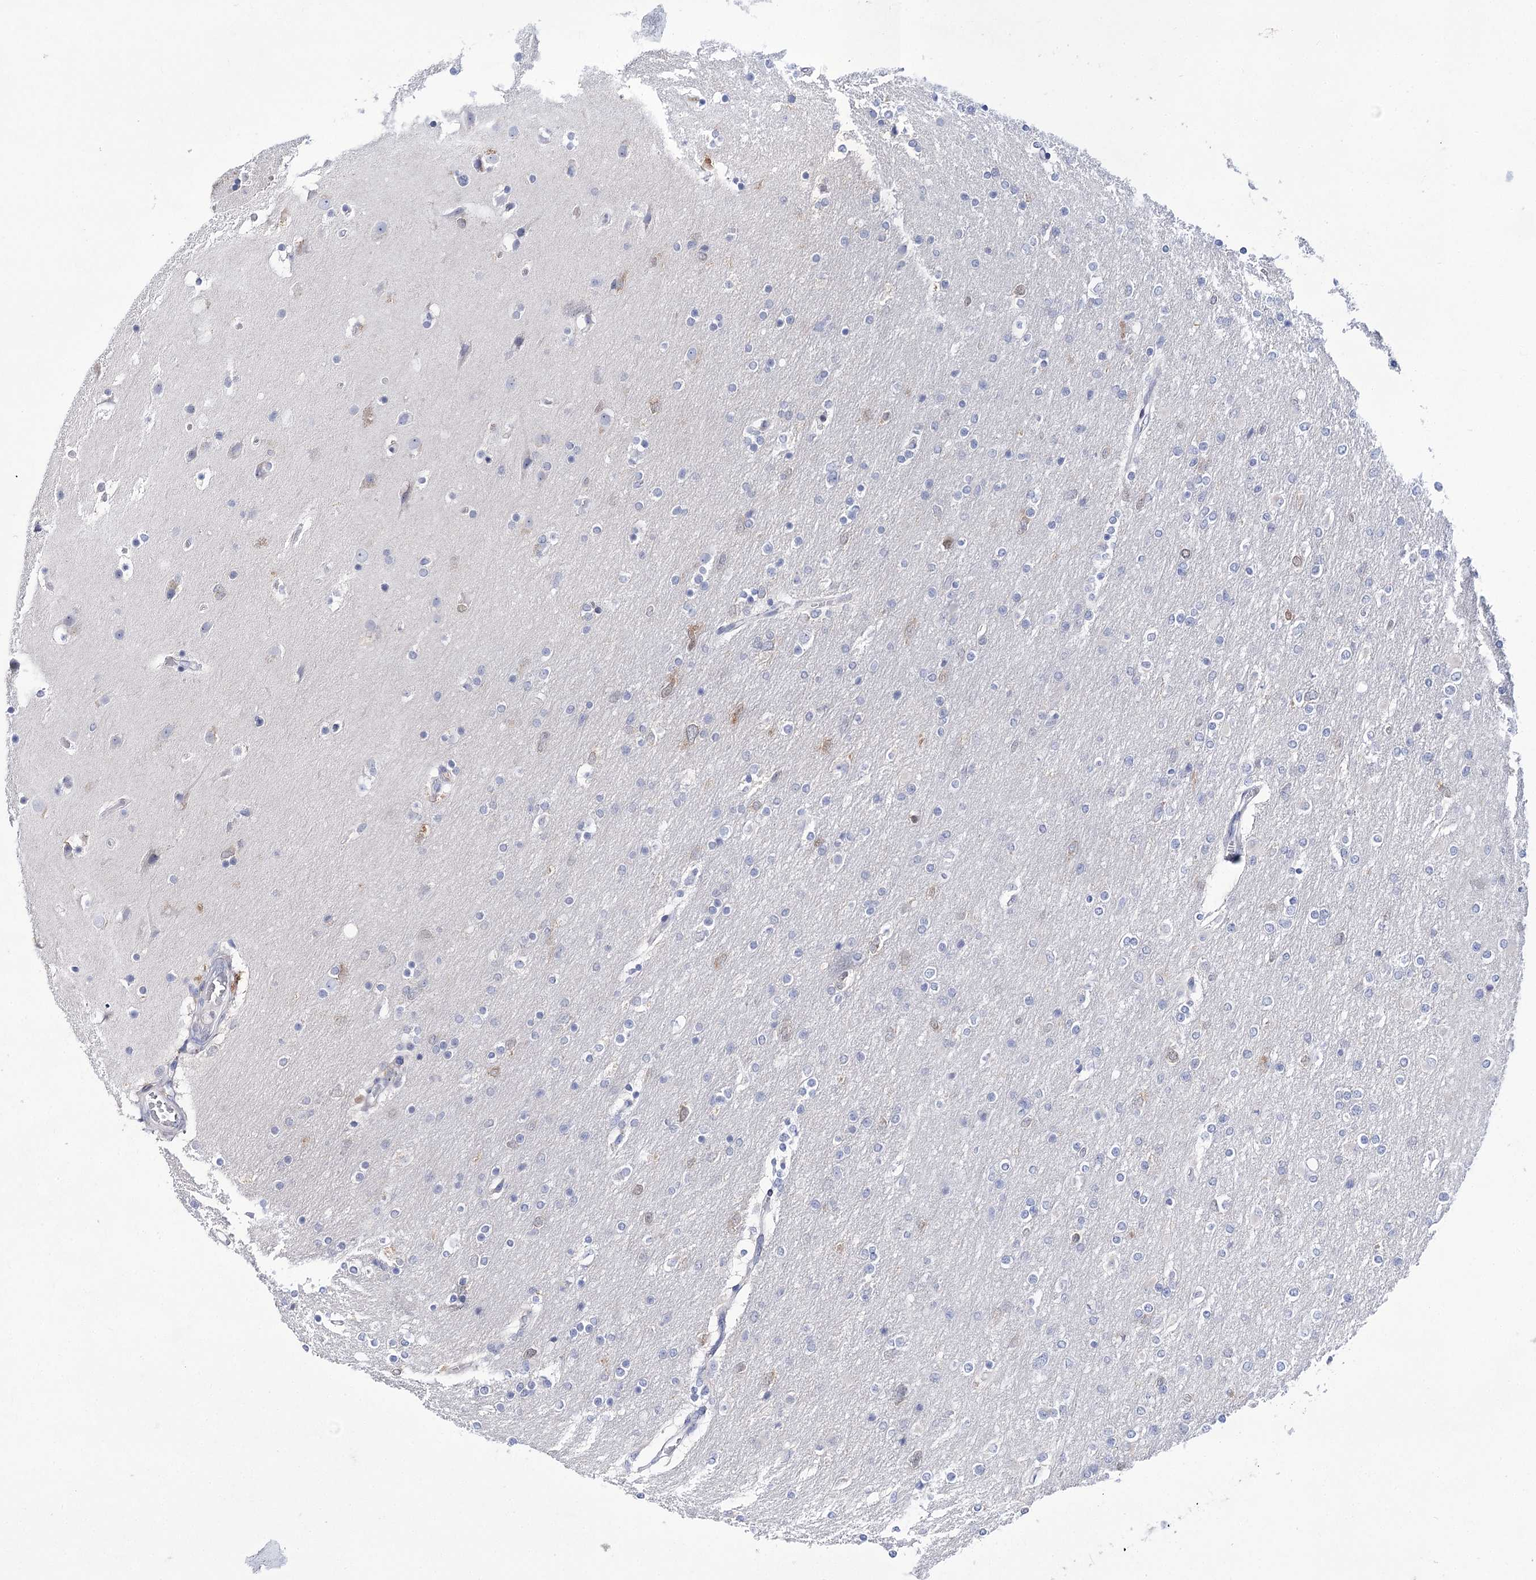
{"staining": {"intensity": "negative", "quantity": "none", "location": "none"}, "tissue": "glioma", "cell_type": "Tumor cells", "image_type": "cancer", "snomed": [{"axis": "morphology", "description": "Glioma, malignant, High grade"}, {"axis": "topography", "description": "Cerebral cortex"}], "caption": "IHC histopathology image of human glioma stained for a protein (brown), which demonstrates no positivity in tumor cells.", "gene": "UGDH", "patient": {"sex": "female", "age": 36}}